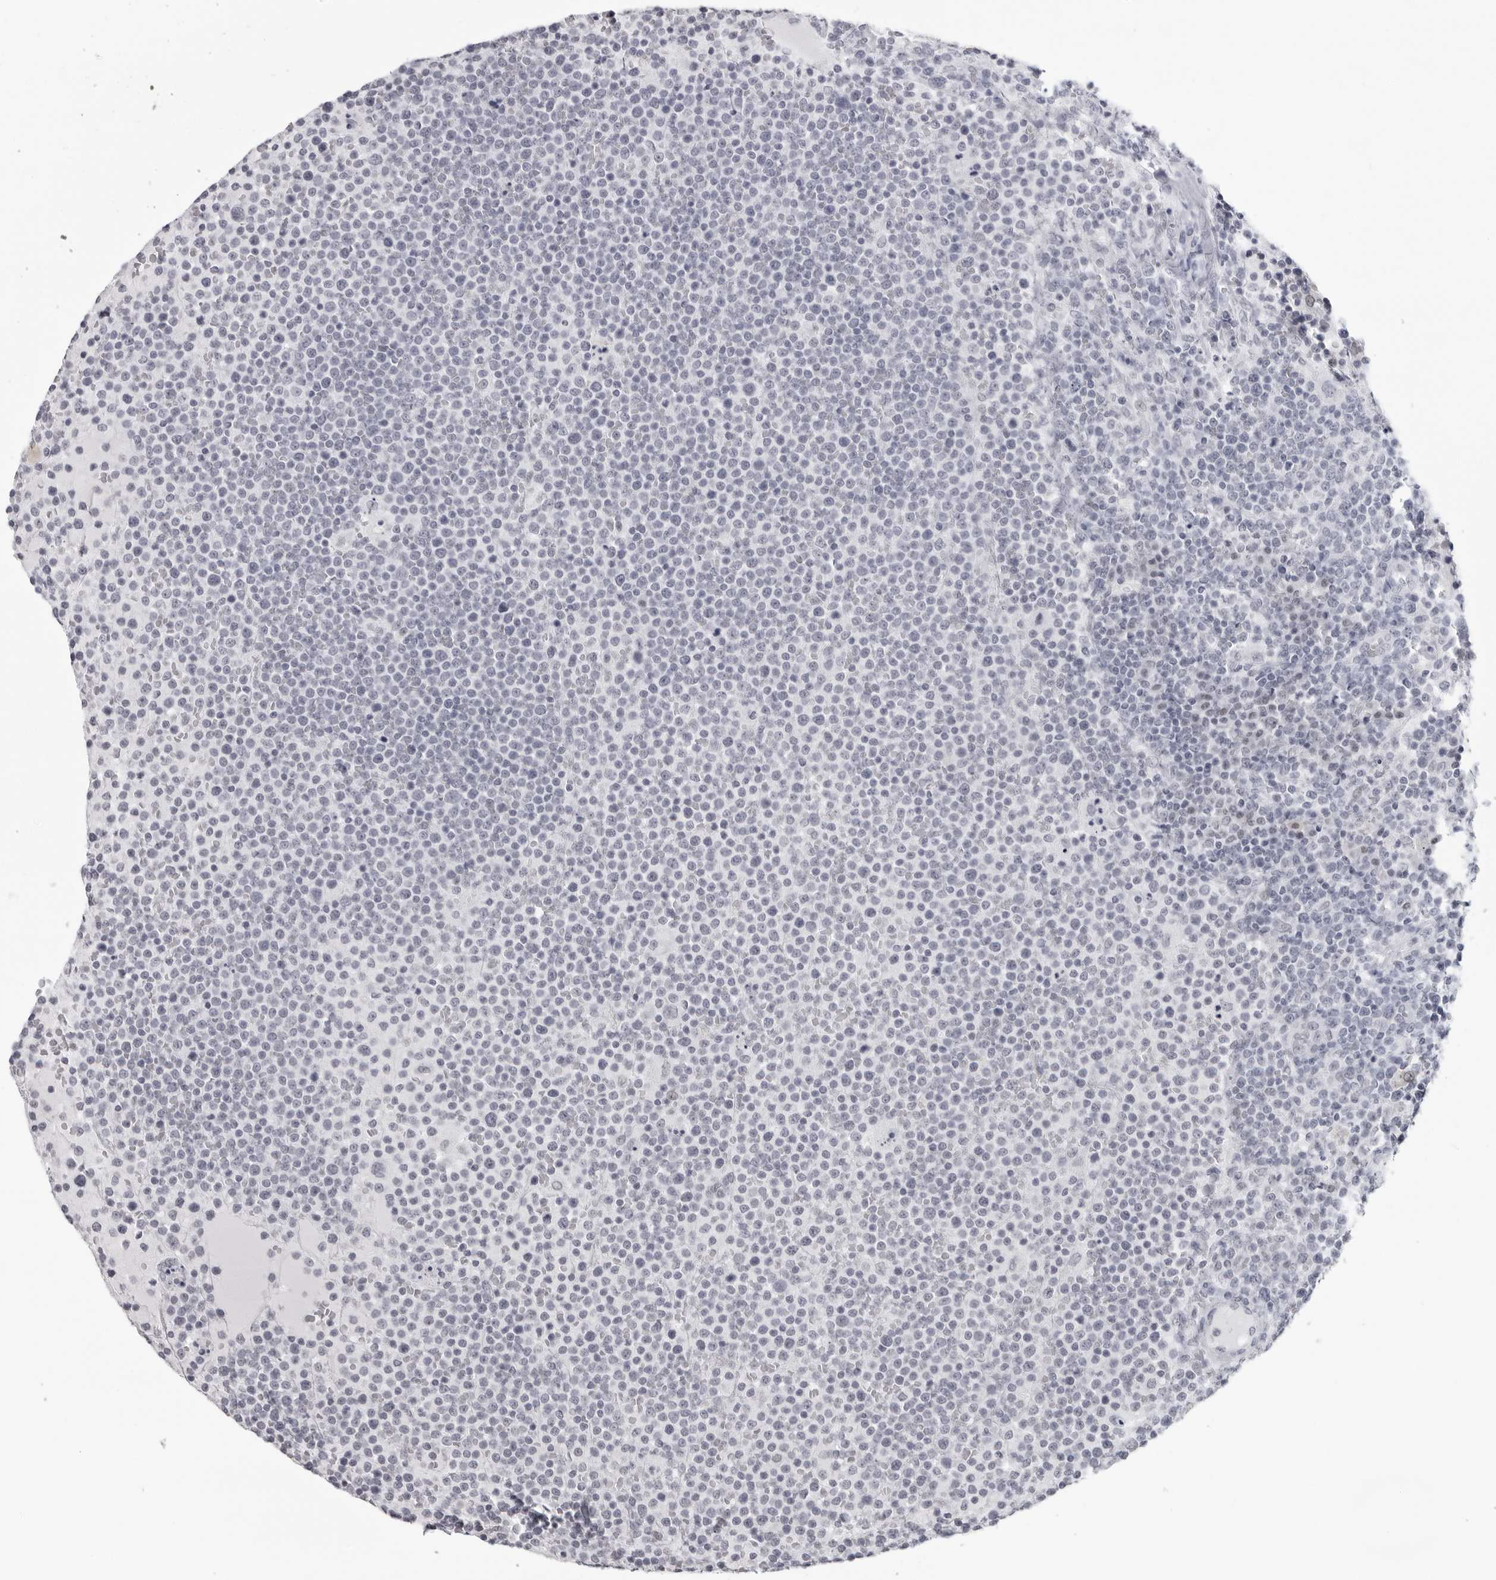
{"staining": {"intensity": "negative", "quantity": "none", "location": "none"}, "tissue": "lymphoma", "cell_type": "Tumor cells", "image_type": "cancer", "snomed": [{"axis": "morphology", "description": "Malignant lymphoma, non-Hodgkin's type, High grade"}, {"axis": "topography", "description": "Lymph node"}], "caption": "This is an IHC image of lymphoma. There is no positivity in tumor cells.", "gene": "ESPN", "patient": {"sex": "male", "age": 61}}